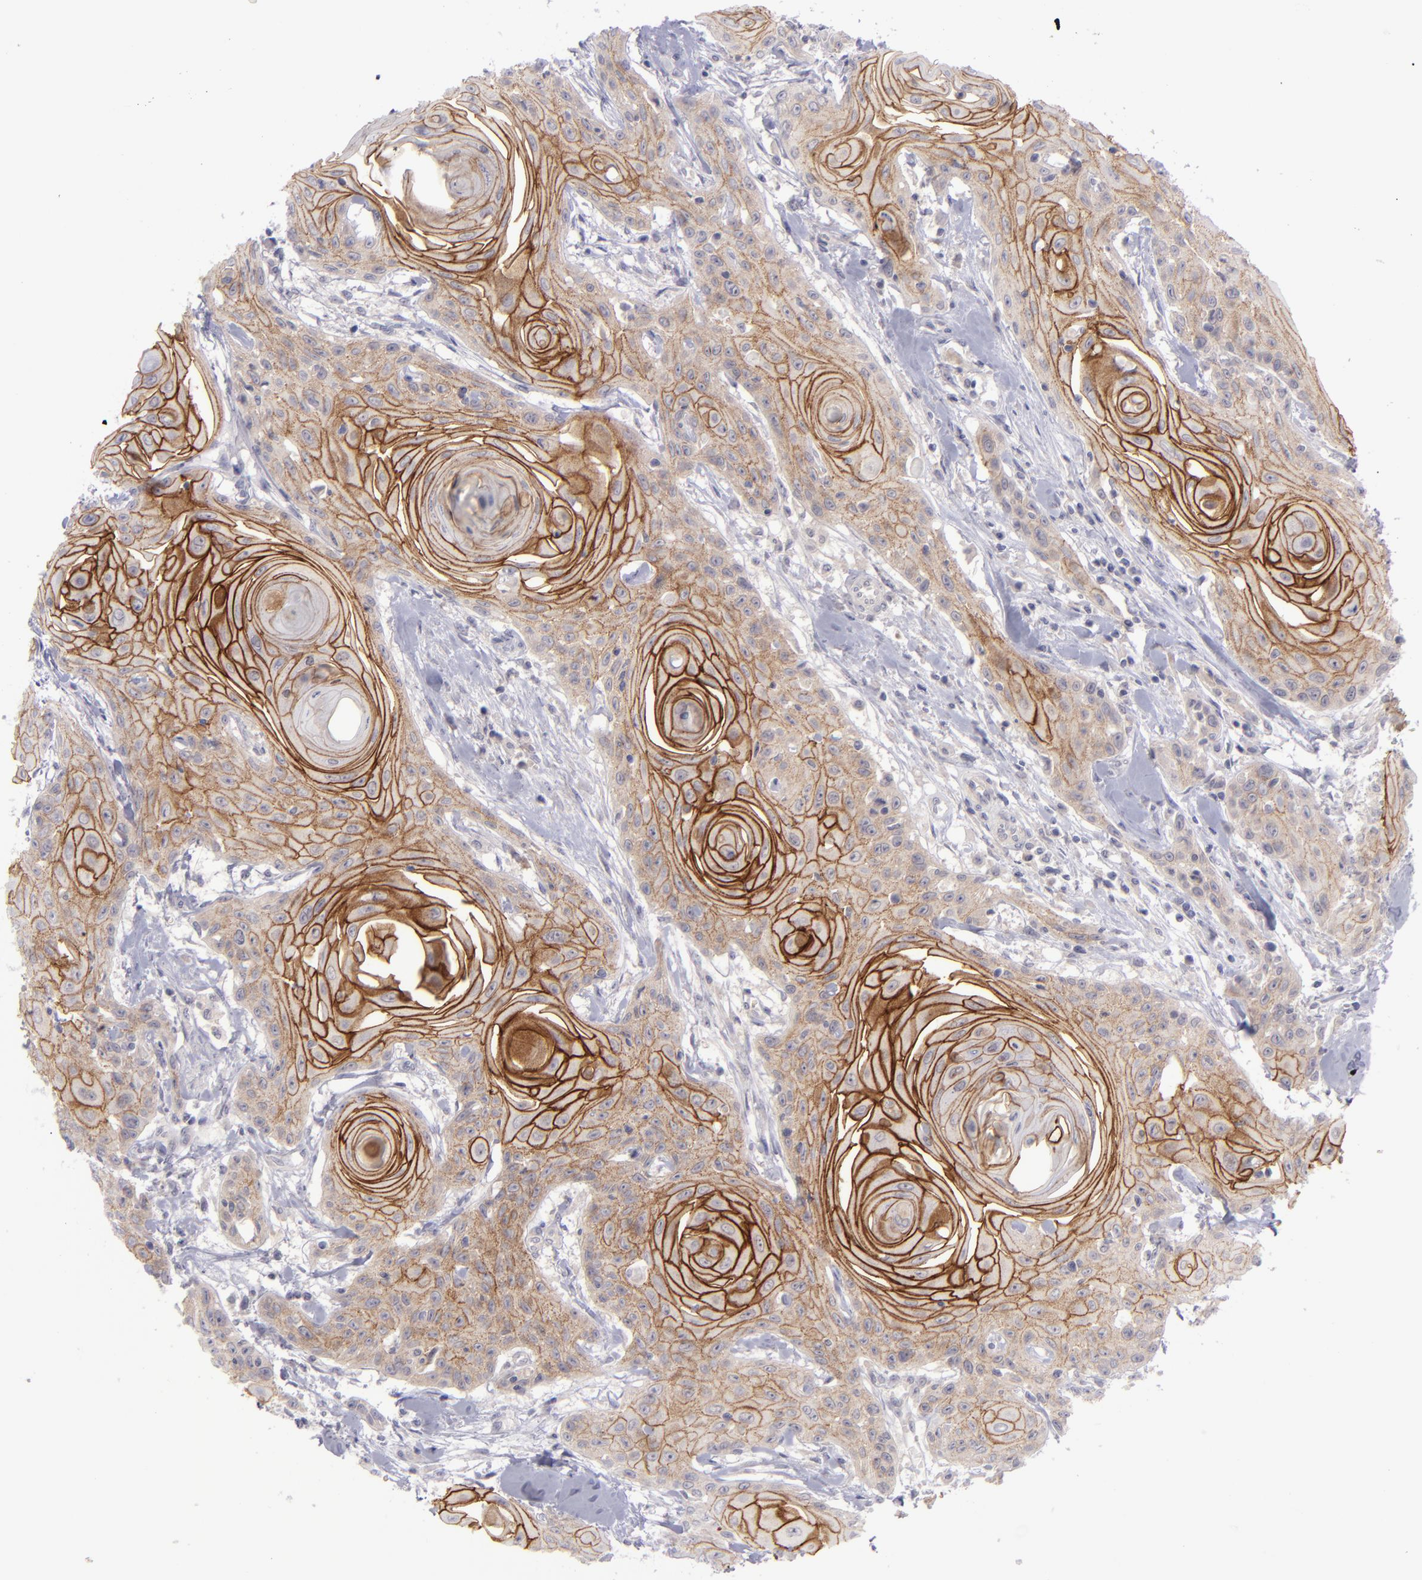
{"staining": {"intensity": "moderate", "quantity": ">75%", "location": "cytoplasmic/membranous"}, "tissue": "head and neck cancer", "cell_type": "Tumor cells", "image_type": "cancer", "snomed": [{"axis": "morphology", "description": "Squamous cell carcinoma, NOS"}, {"axis": "morphology", "description": "Squamous cell carcinoma, metastatic, NOS"}, {"axis": "topography", "description": "Lymph node"}, {"axis": "topography", "description": "Salivary gland"}, {"axis": "topography", "description": "Head-Neck"}], "caption": "Head and neck squamous cell carcinoma stained for a protein (brown) shows moderate cytoplasmic/membranous positive staining in about >75% of tumor cells.", "gene": "EVPL", "patient": {"sex": "female", "age": 74}}